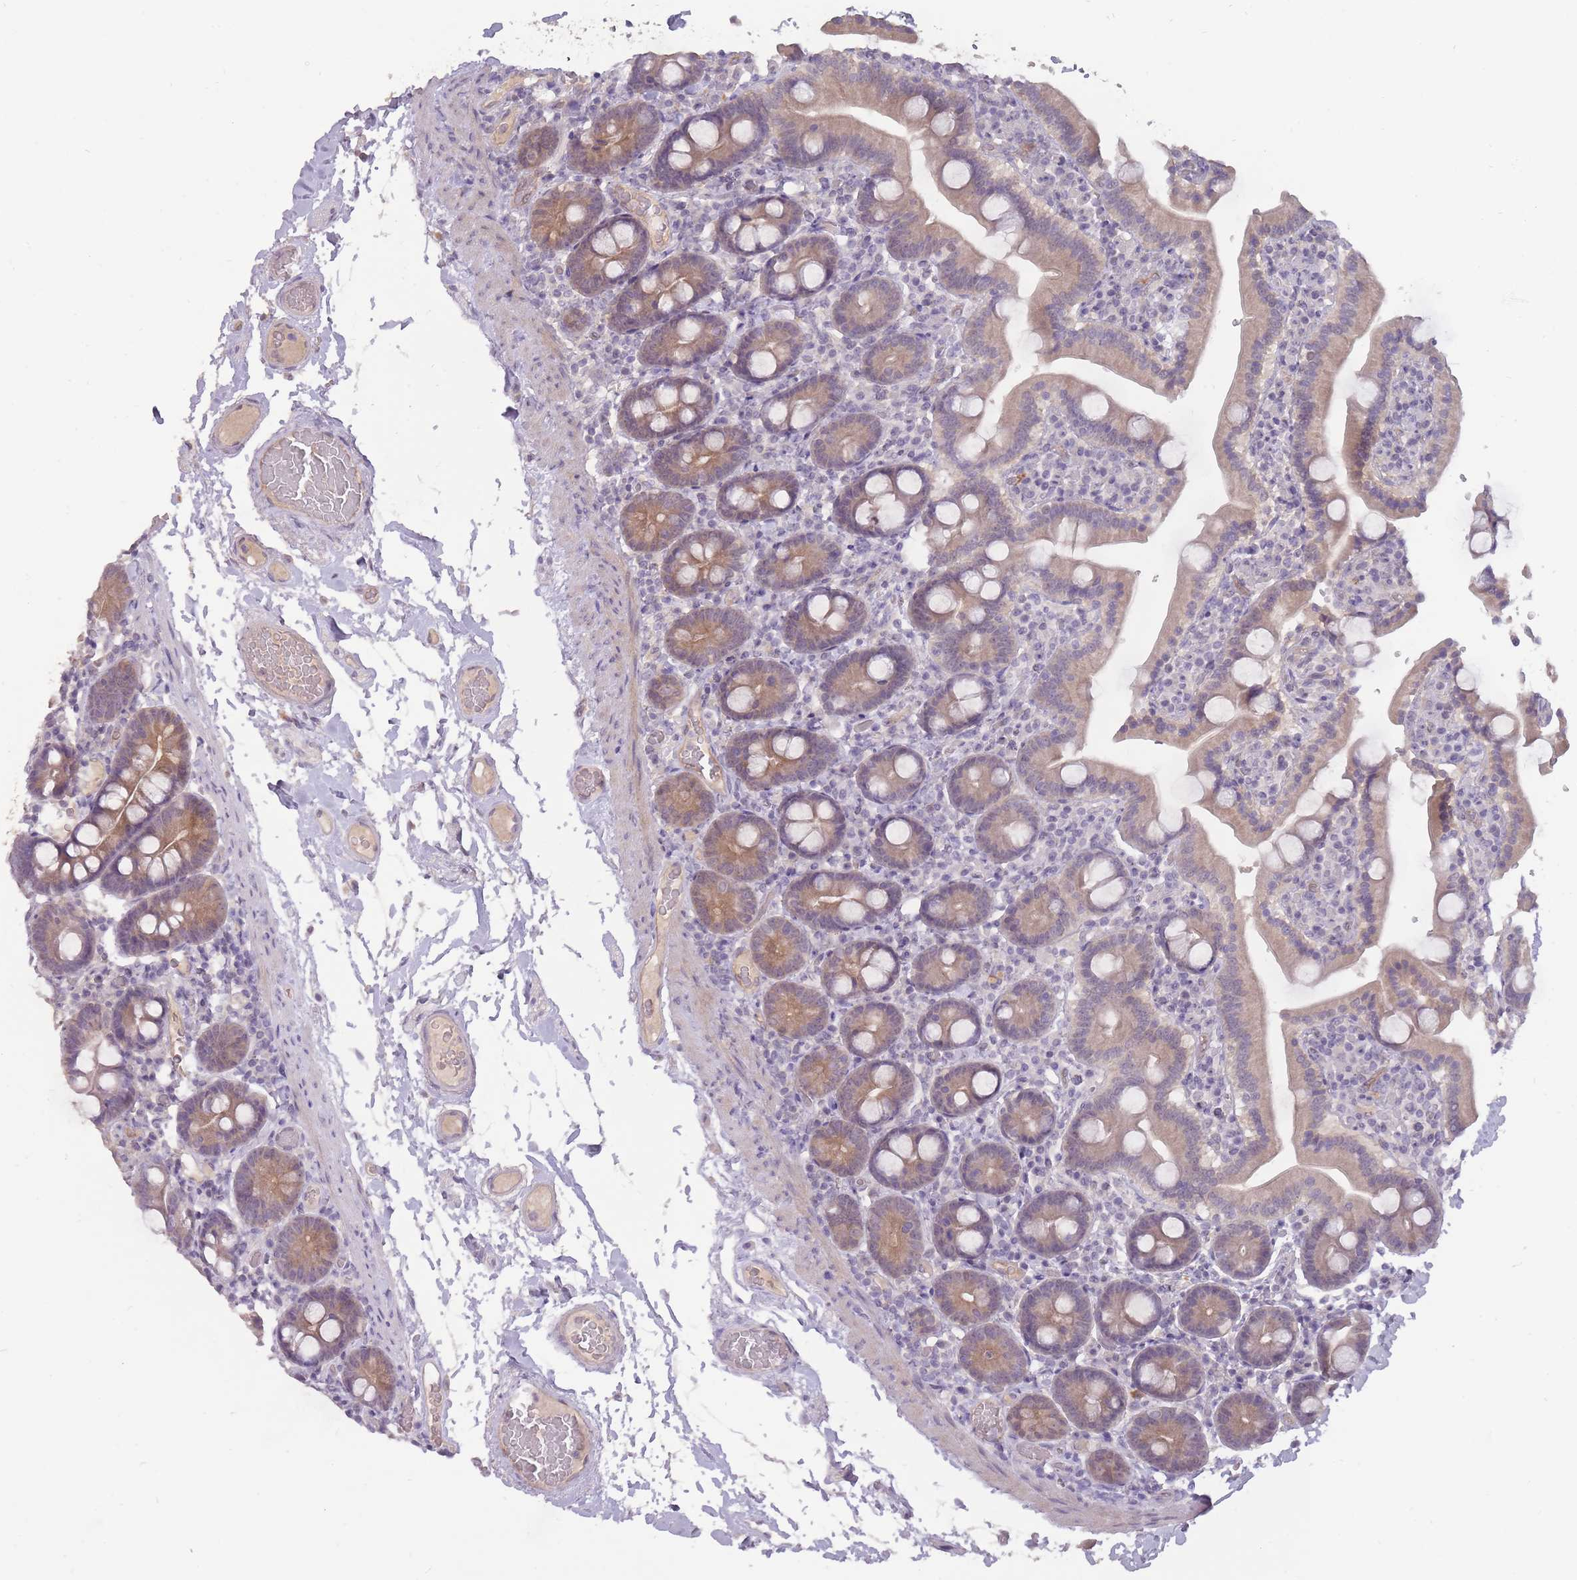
{"staining": {"intensity": "moderate", "quantity": ">75%", "location": "cytoplasmic/membranous"}, "tissue": "duodenum", "cell_type": "Glandular cells", "image_type": "normal", "snomed": [{"axis": "morphology", "description": "Normal tissue, NOS"}, {"axis": "topography", "description": "Duodenum"}], "caption": "DAB (3,3'-diaminobenzidine) immunohistochemical staining of benign human duodenum demonstrates moderate cytoplasmic/membranous protein positivity in about >75% of glandular cells. Nuclei are stained in blue.", "gene": "LRATD2", "patient": {"sex": "male", "age": 55}}